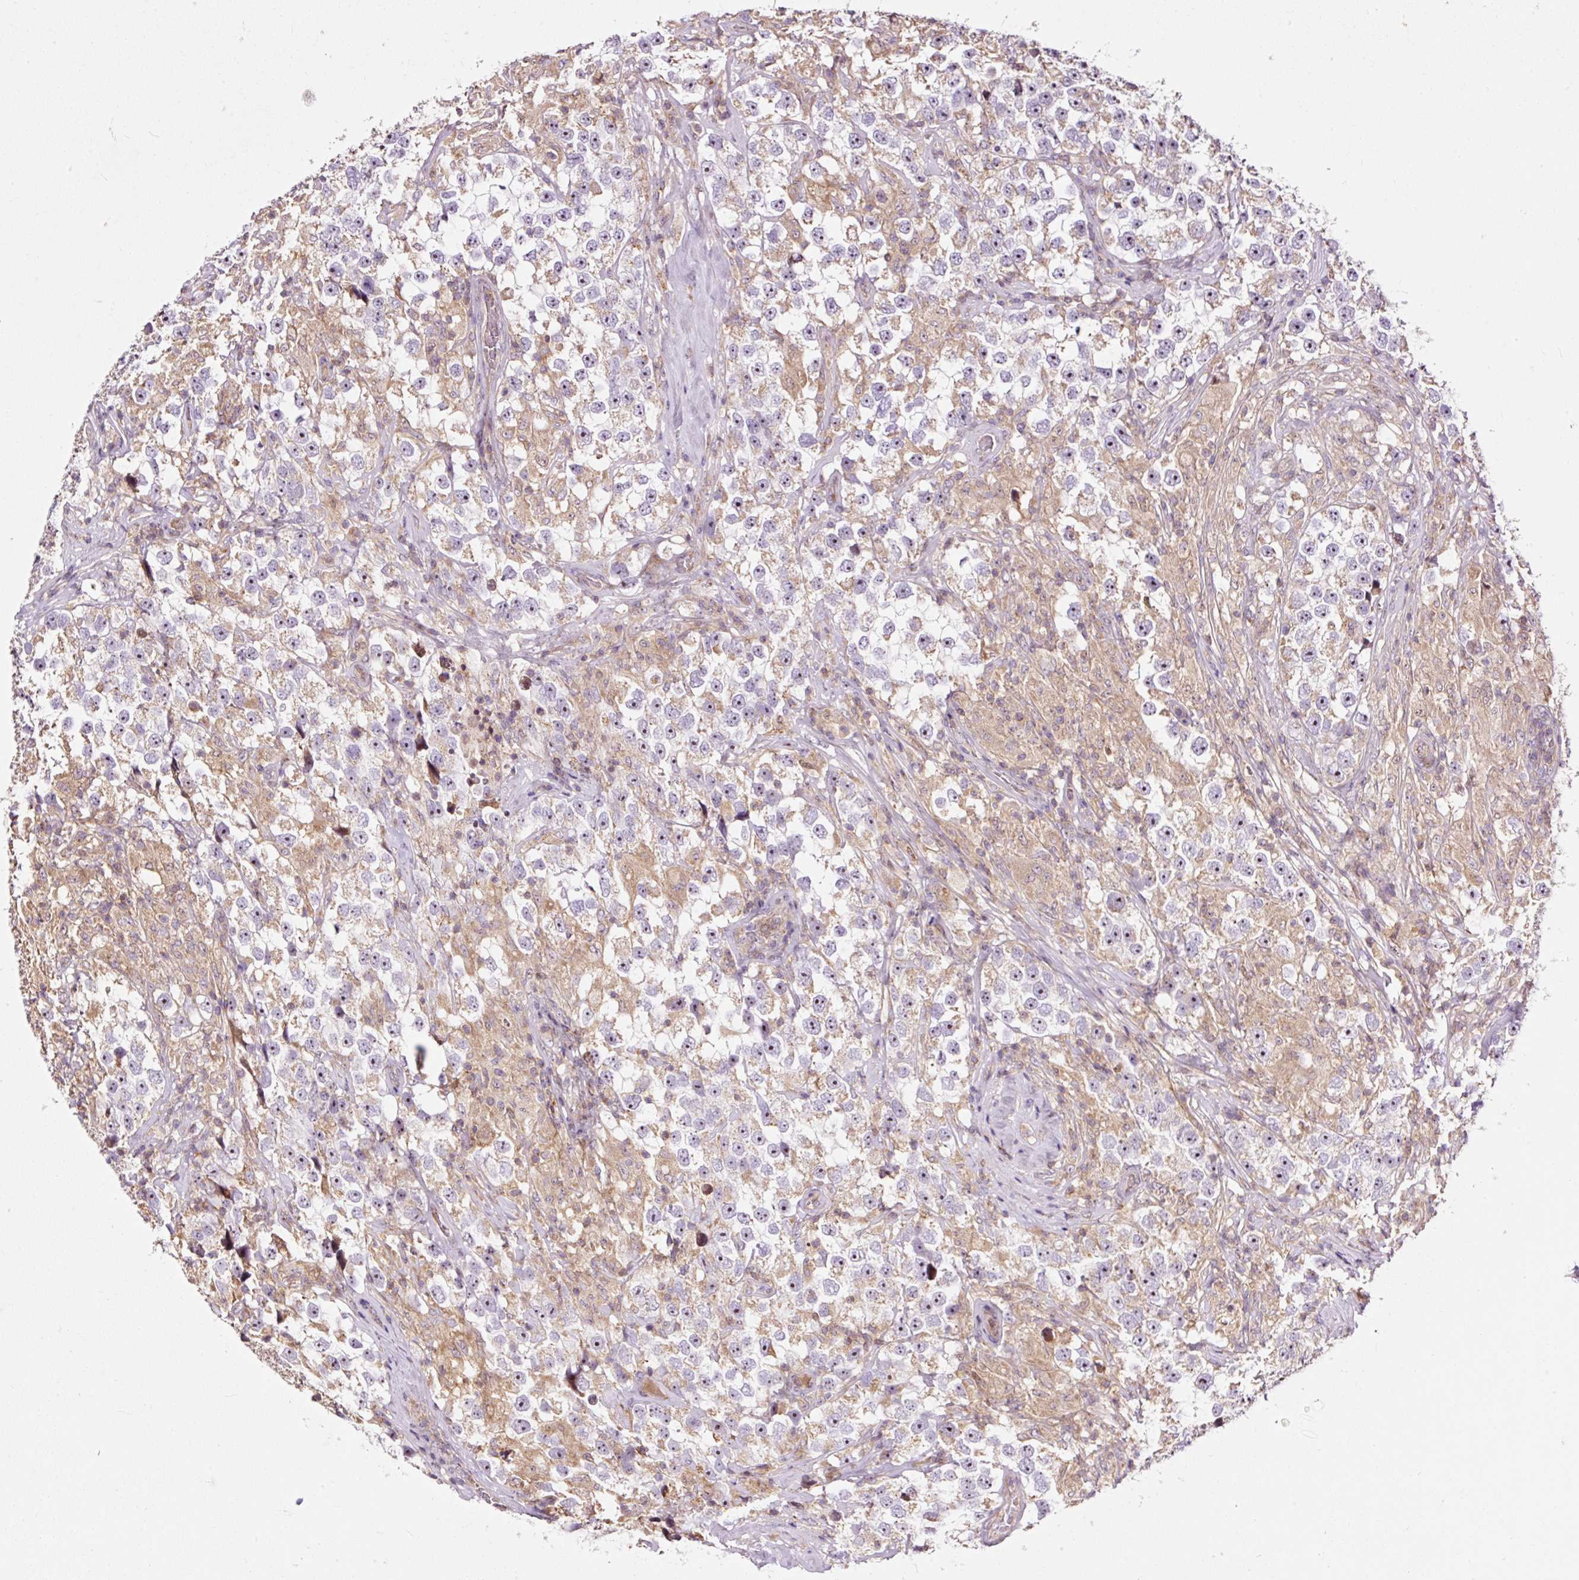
{"staining": {"intensity": "negative", "quantity": "none", "location": "none"}, "tissue": "testis cancer", "cell_type": "Tumor cells", "image_type": "cancer", "snomed": [{"axis": "morphology", "description": "Seminoma, NOS"}, {"axis": "topography", "description": "Testis"}], "caption": "Tumor cells show no significant positivity in testis cancer.", "gene": "BOLA3", "patient": {"sex": "male", "age": 46}}